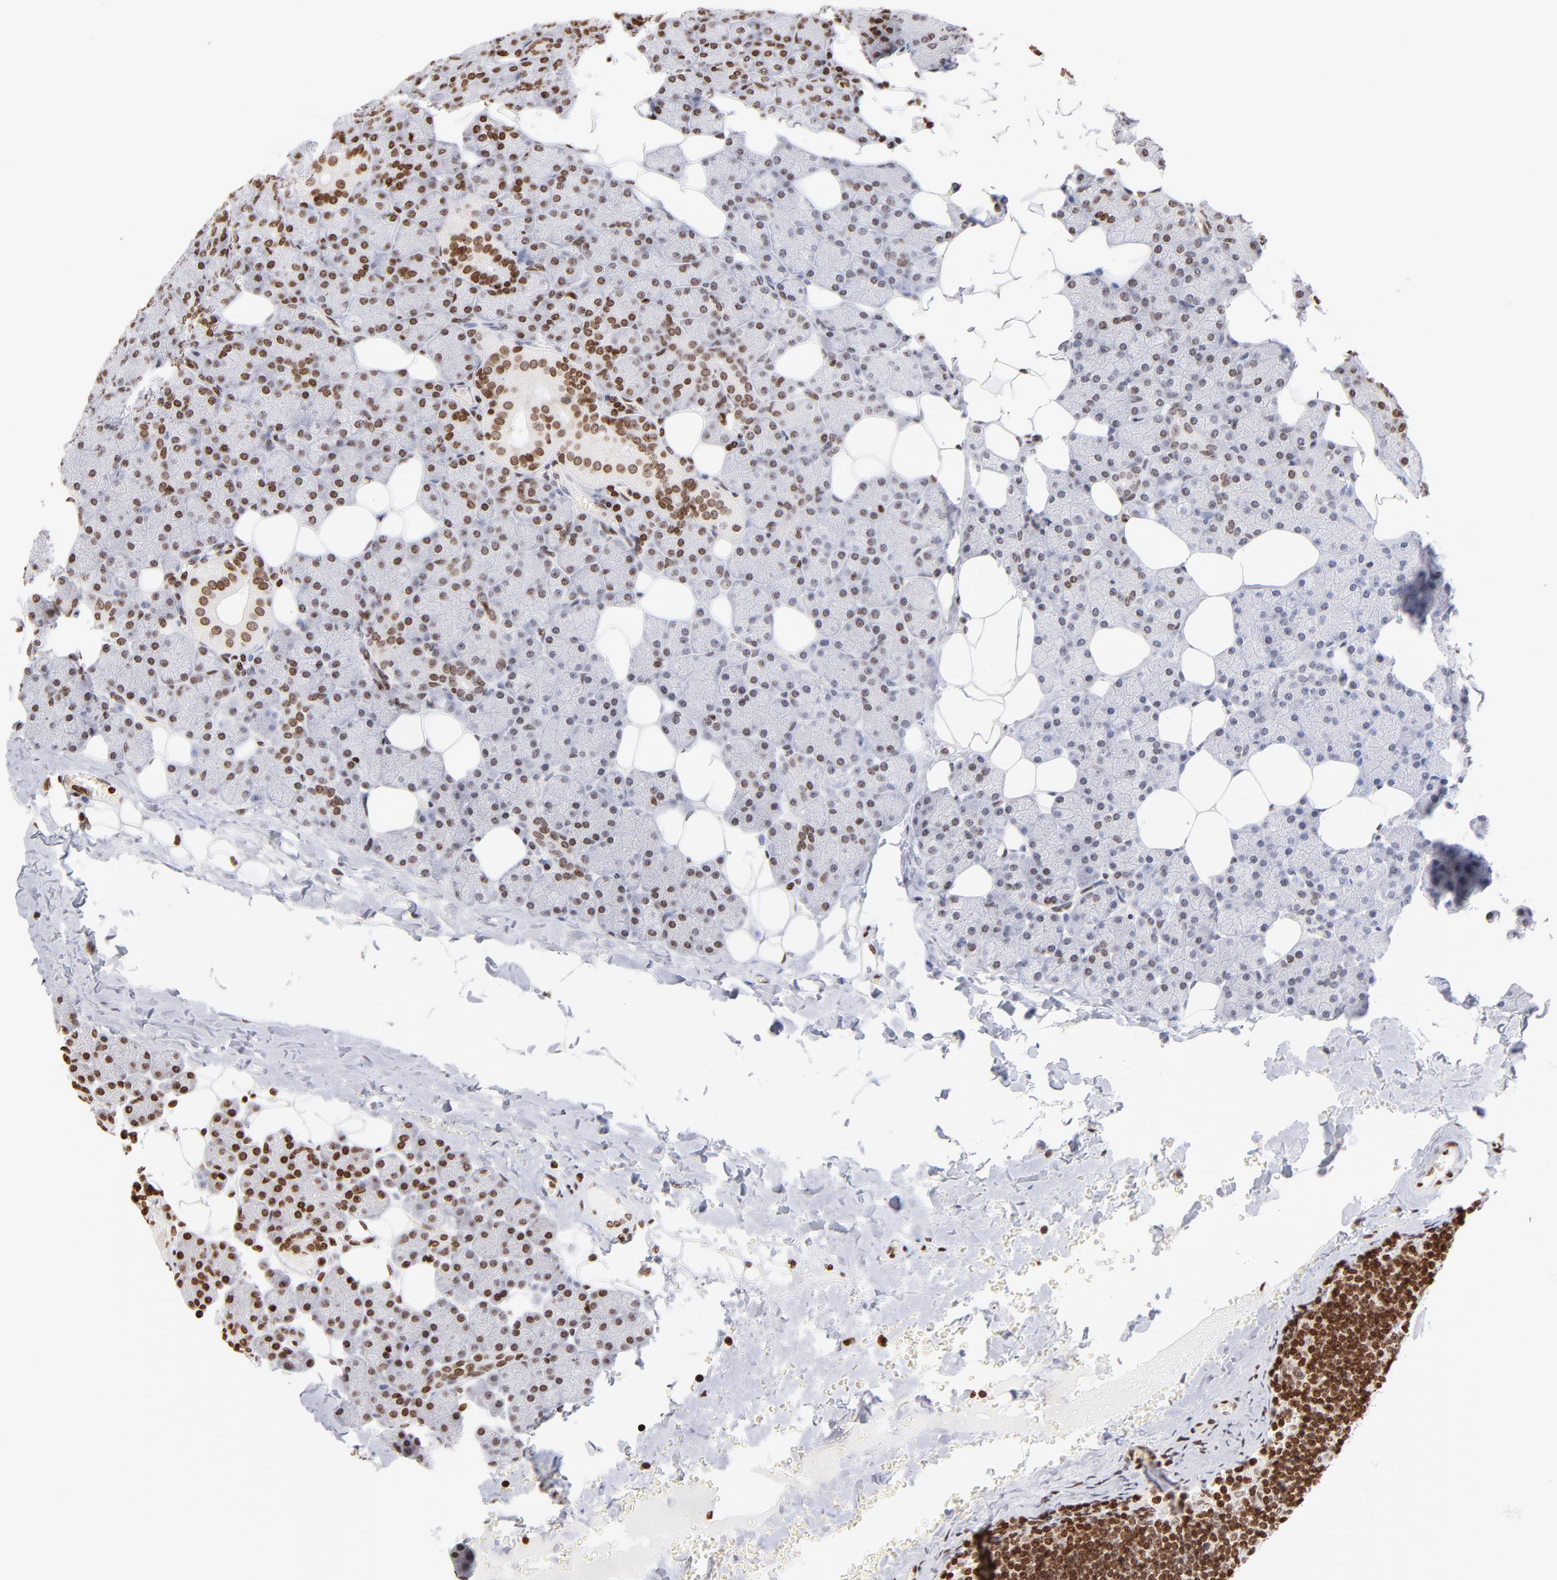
{"staining": {"intensity": "strong", "quantity": ">75%", "location": "nuclear"}, "tissue": "lymph node", "cell_type": "Non-germinal center cells", "image_type": "normal", "snomed": [{"axis": "morphology", "description": "Normal tissue, NOS"}, {"axis": "topography", "description": "Lymph node"}, {"axis": "topography", "description": "Salivary gland"}], "caption": "Non-germinal center cells demonstrate strong nuclear expression in about >75% of cells in normal lymph node.", "gene": "RTL4", "patient": {"sex": "male", "age": 8}}